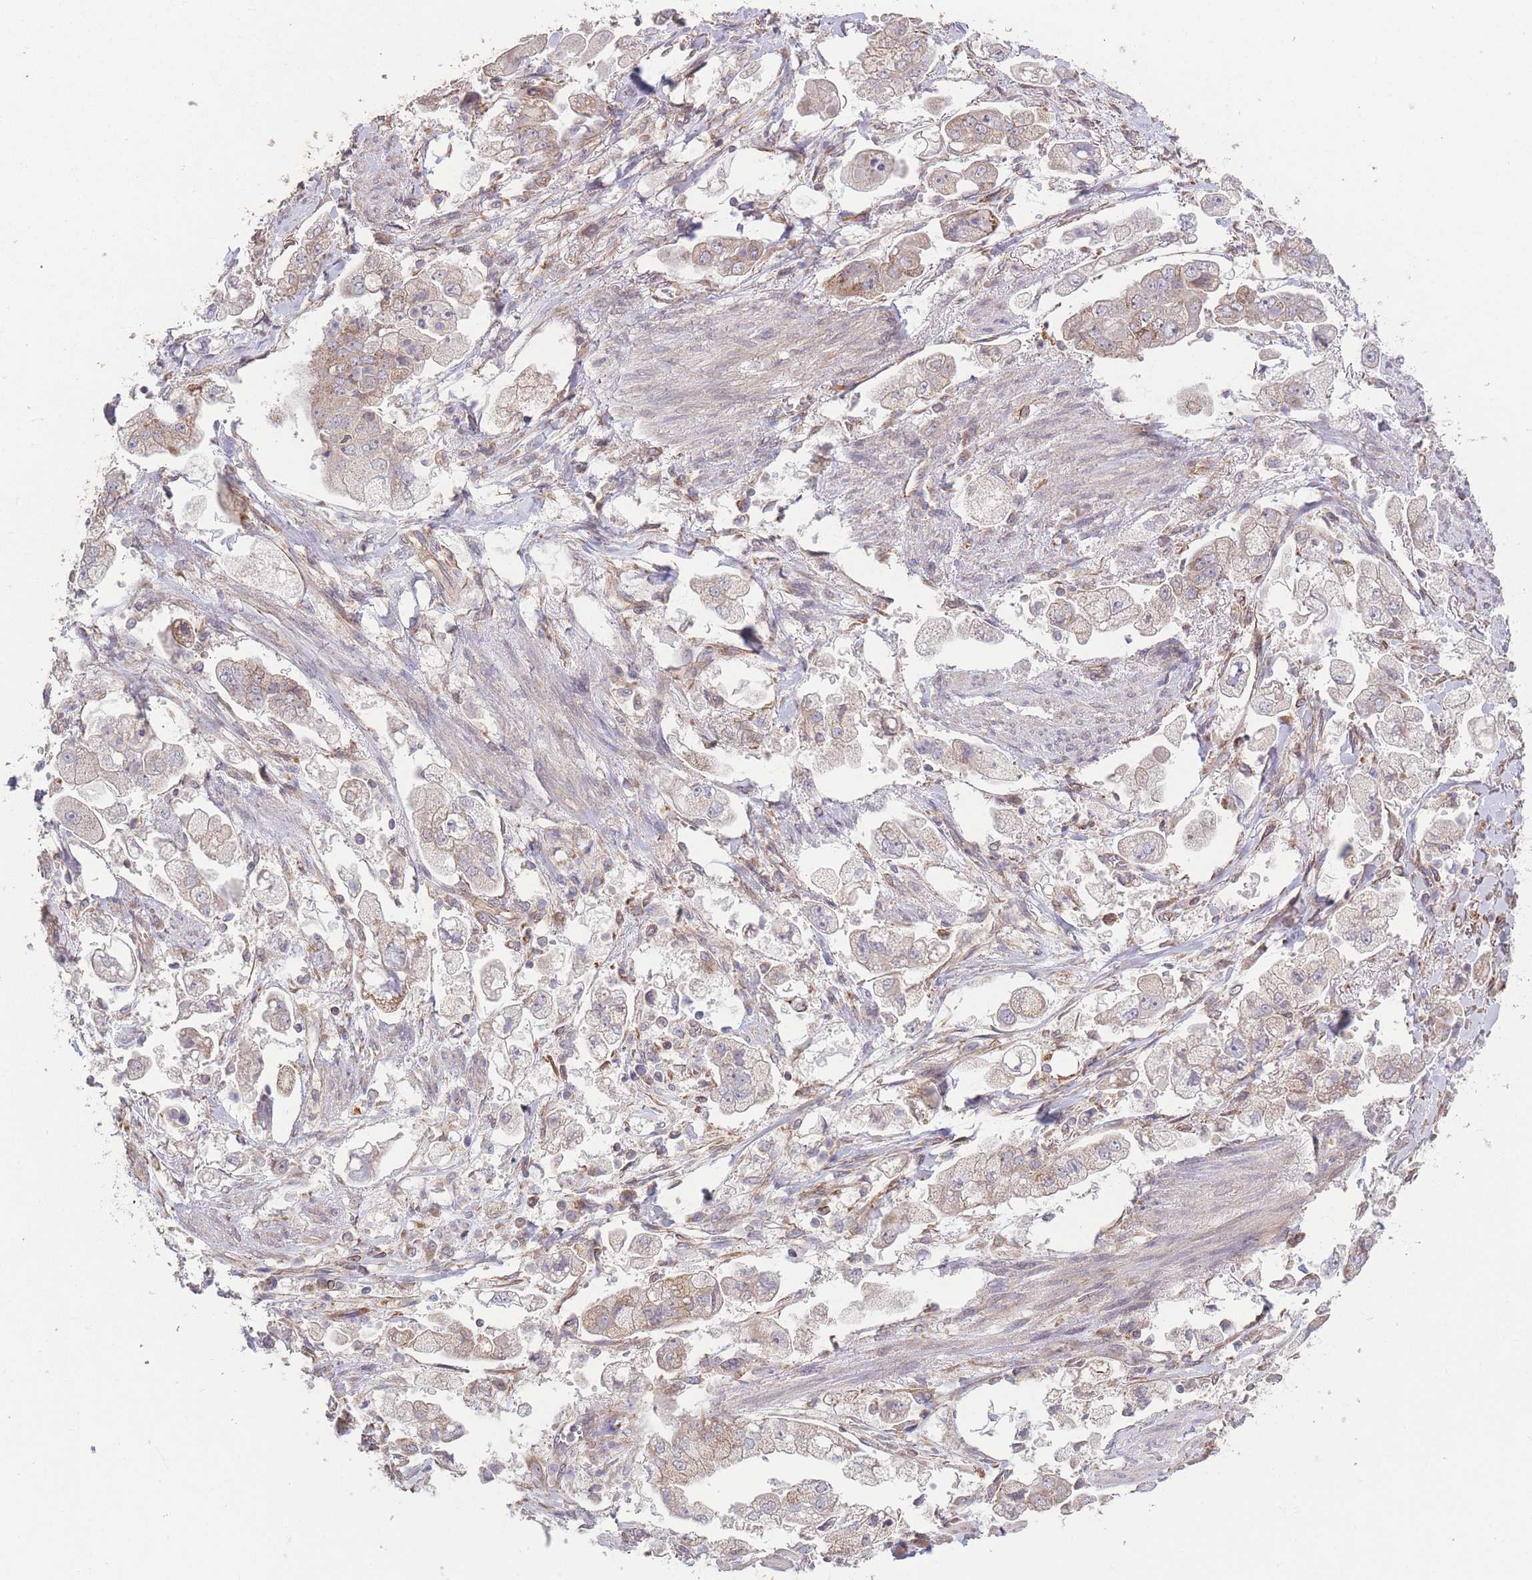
{"staining": {"intensity": "weak", "quantity": "25%-75%", "location": "cytoplasmic/membranous"}, "tissue": "stomach cancer", "cell_type": "Tumor cells", "image_type": "cancer", "snomed": [{"axis": "morphology", "description": "Adenocarcinoma, NOS"}, {"axis": "topography", "description": "Stomach"}], "caption": "High-power microscopy captured an IHC image of adenocarcinoma (stomach), revealing weak cytoplasmic/membranous positivity in approximately 25%-75% of tumor cells. Using DAB (brown) and hematoxylin (blue) stains, captured at high magnification using brightfield microscopy.", "gene": "PXMP4", "patient": {"sex": "male", "age": 62}}